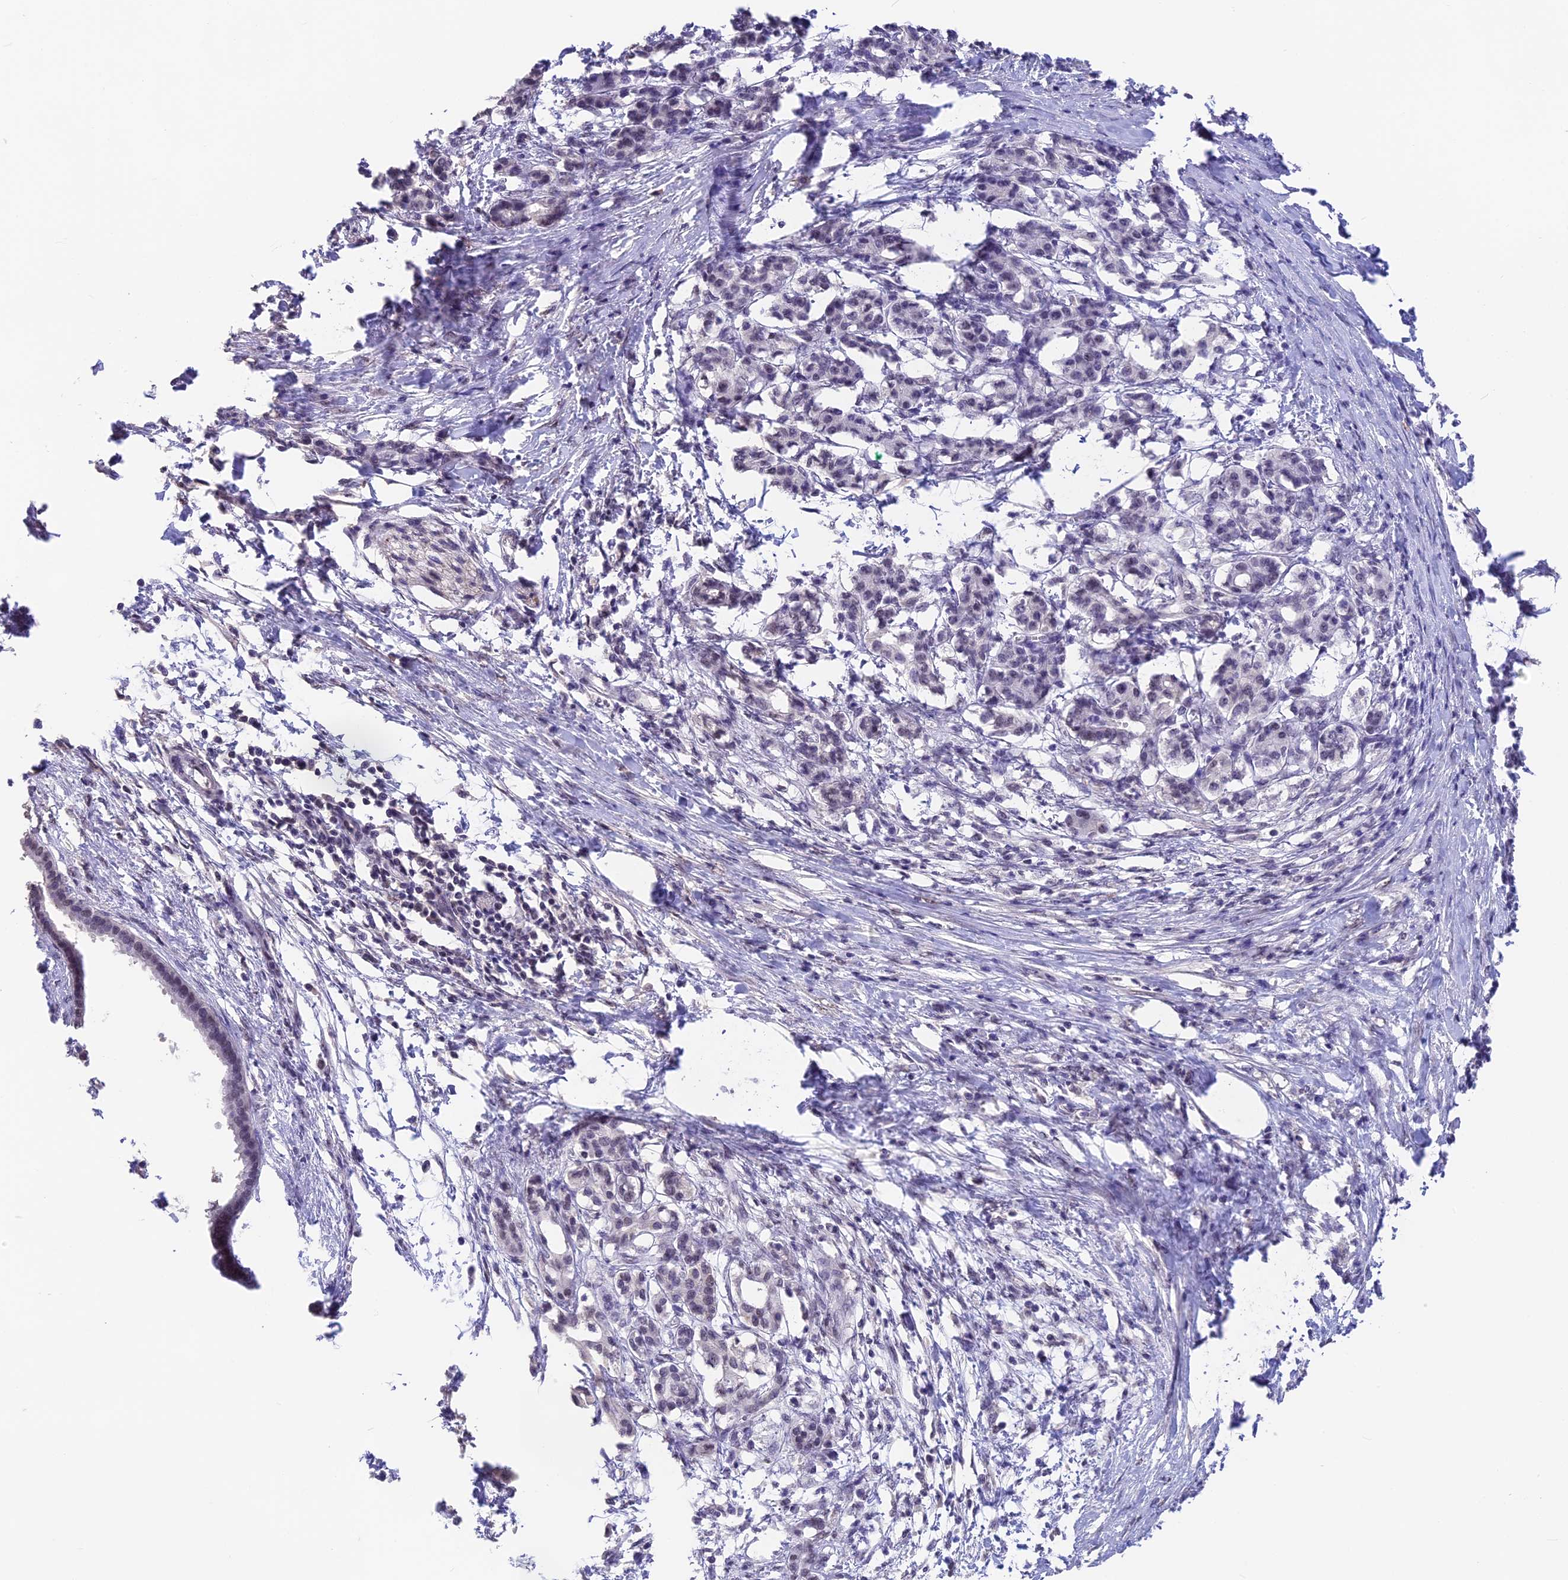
{"staining": {"intensity": "weak", "quantity": "25%-75%", "location": "nuclear"}, "tissue": "pancreatic cancer", "cell_type": "Tumor cells", "image_type": "cancer", "snomed": [{"axis": "morphology", "description": "Adenocarcinoma, NOS"}, {"axis": "topography", "description": "Pancreas"}], "caption": "There is low levels of weak nuclear staining in tumor cells of pancreatic cancer, as demonstrated by immunohistochemical staining (brown color).", "gene": "SETD2", "patient": {"sex": "female", "age": 55}}